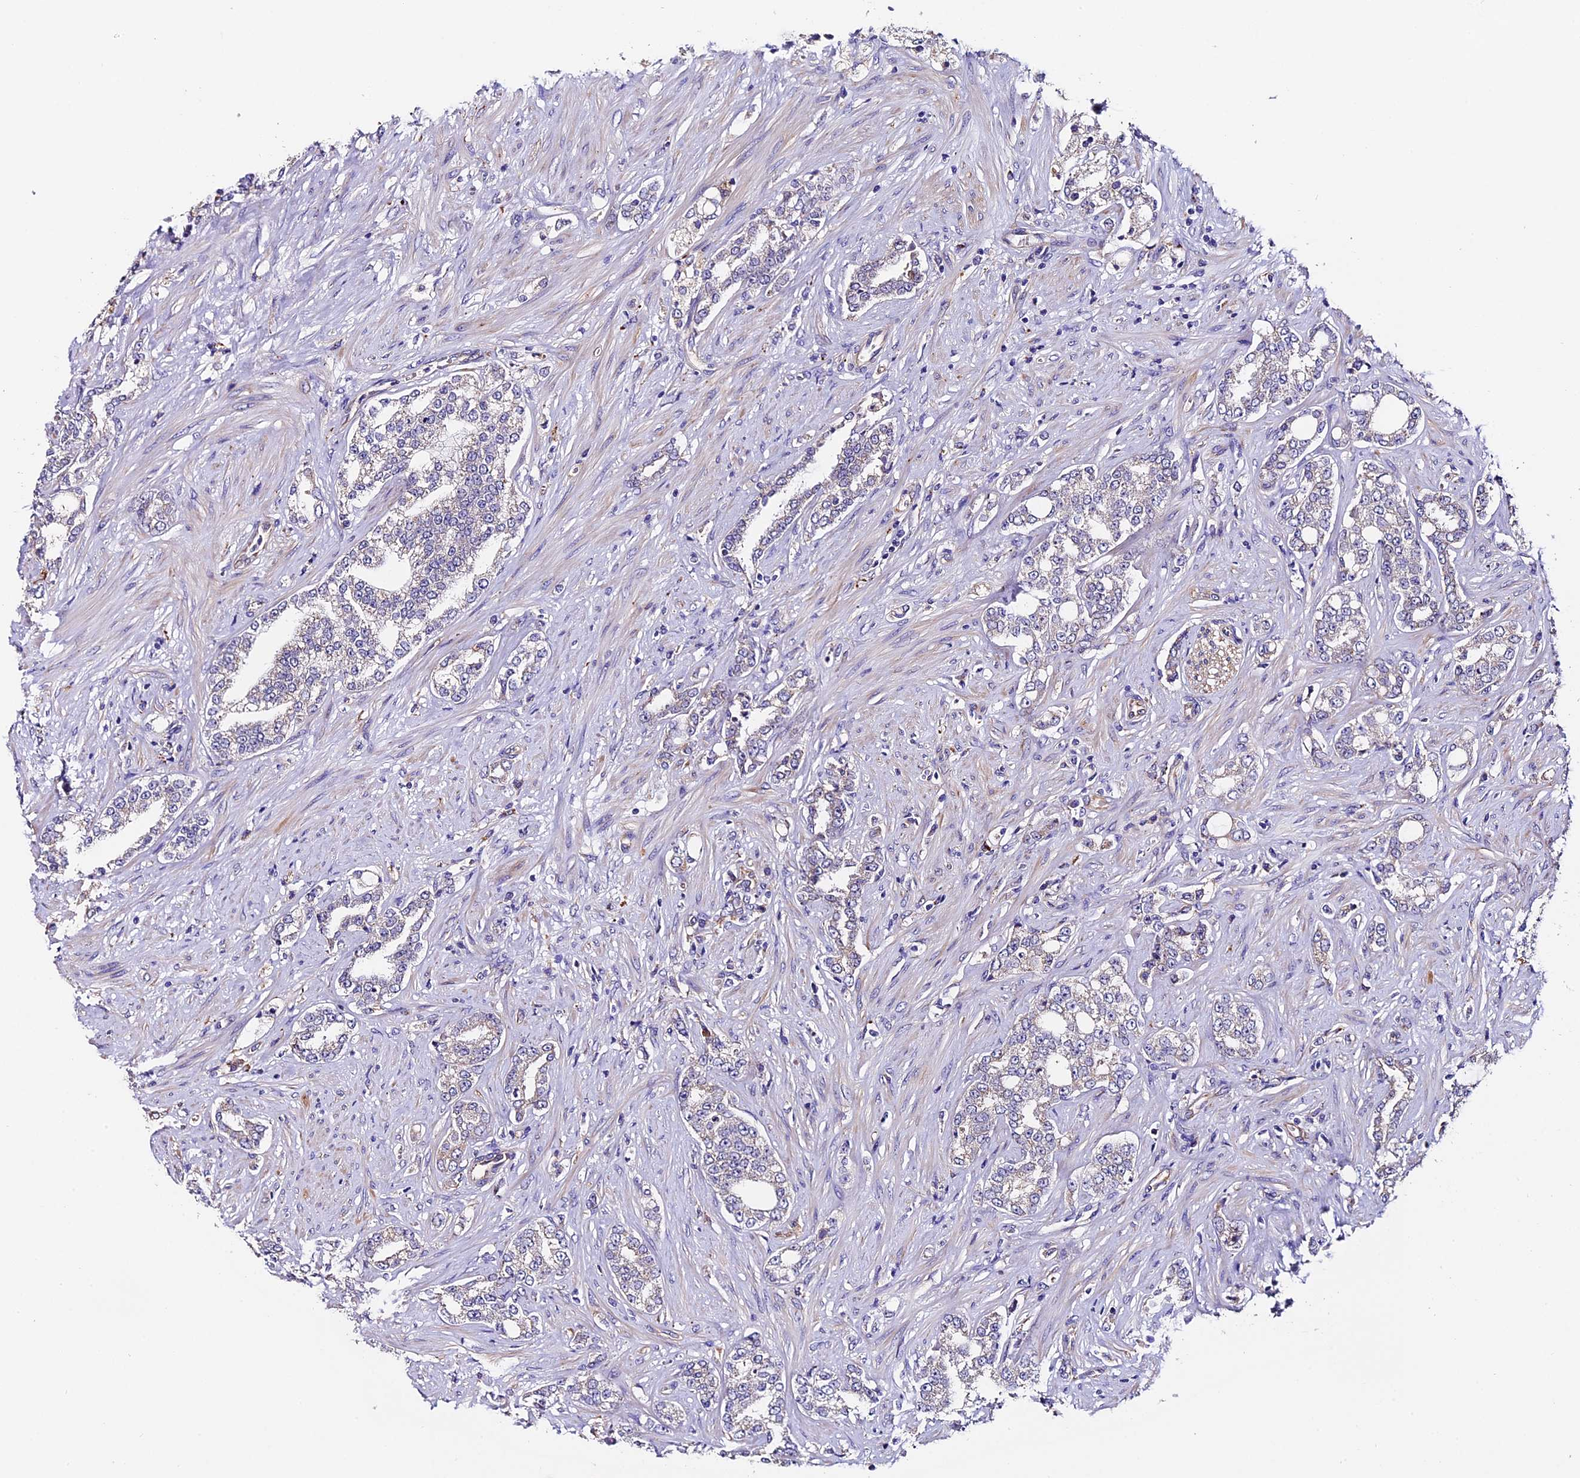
{"staining": {"intensity": "negative", "quantity": "none", "location": "none"}, "tissue": "prostate cancer", "cell_type": "Tumor cells", "image_type": "cancer", "snomed": [{"axis": "morphology", "description": "Adenocarcinoma, High grade"}, {"axis": "topography", "description": "Prostate"}], "caption": "An IHC image of prostate cancer is shown. There is no staining in tumor cells of prostate cancer.", "gene": "CLN5", "patient": {"sex": "male", "age": 64}}